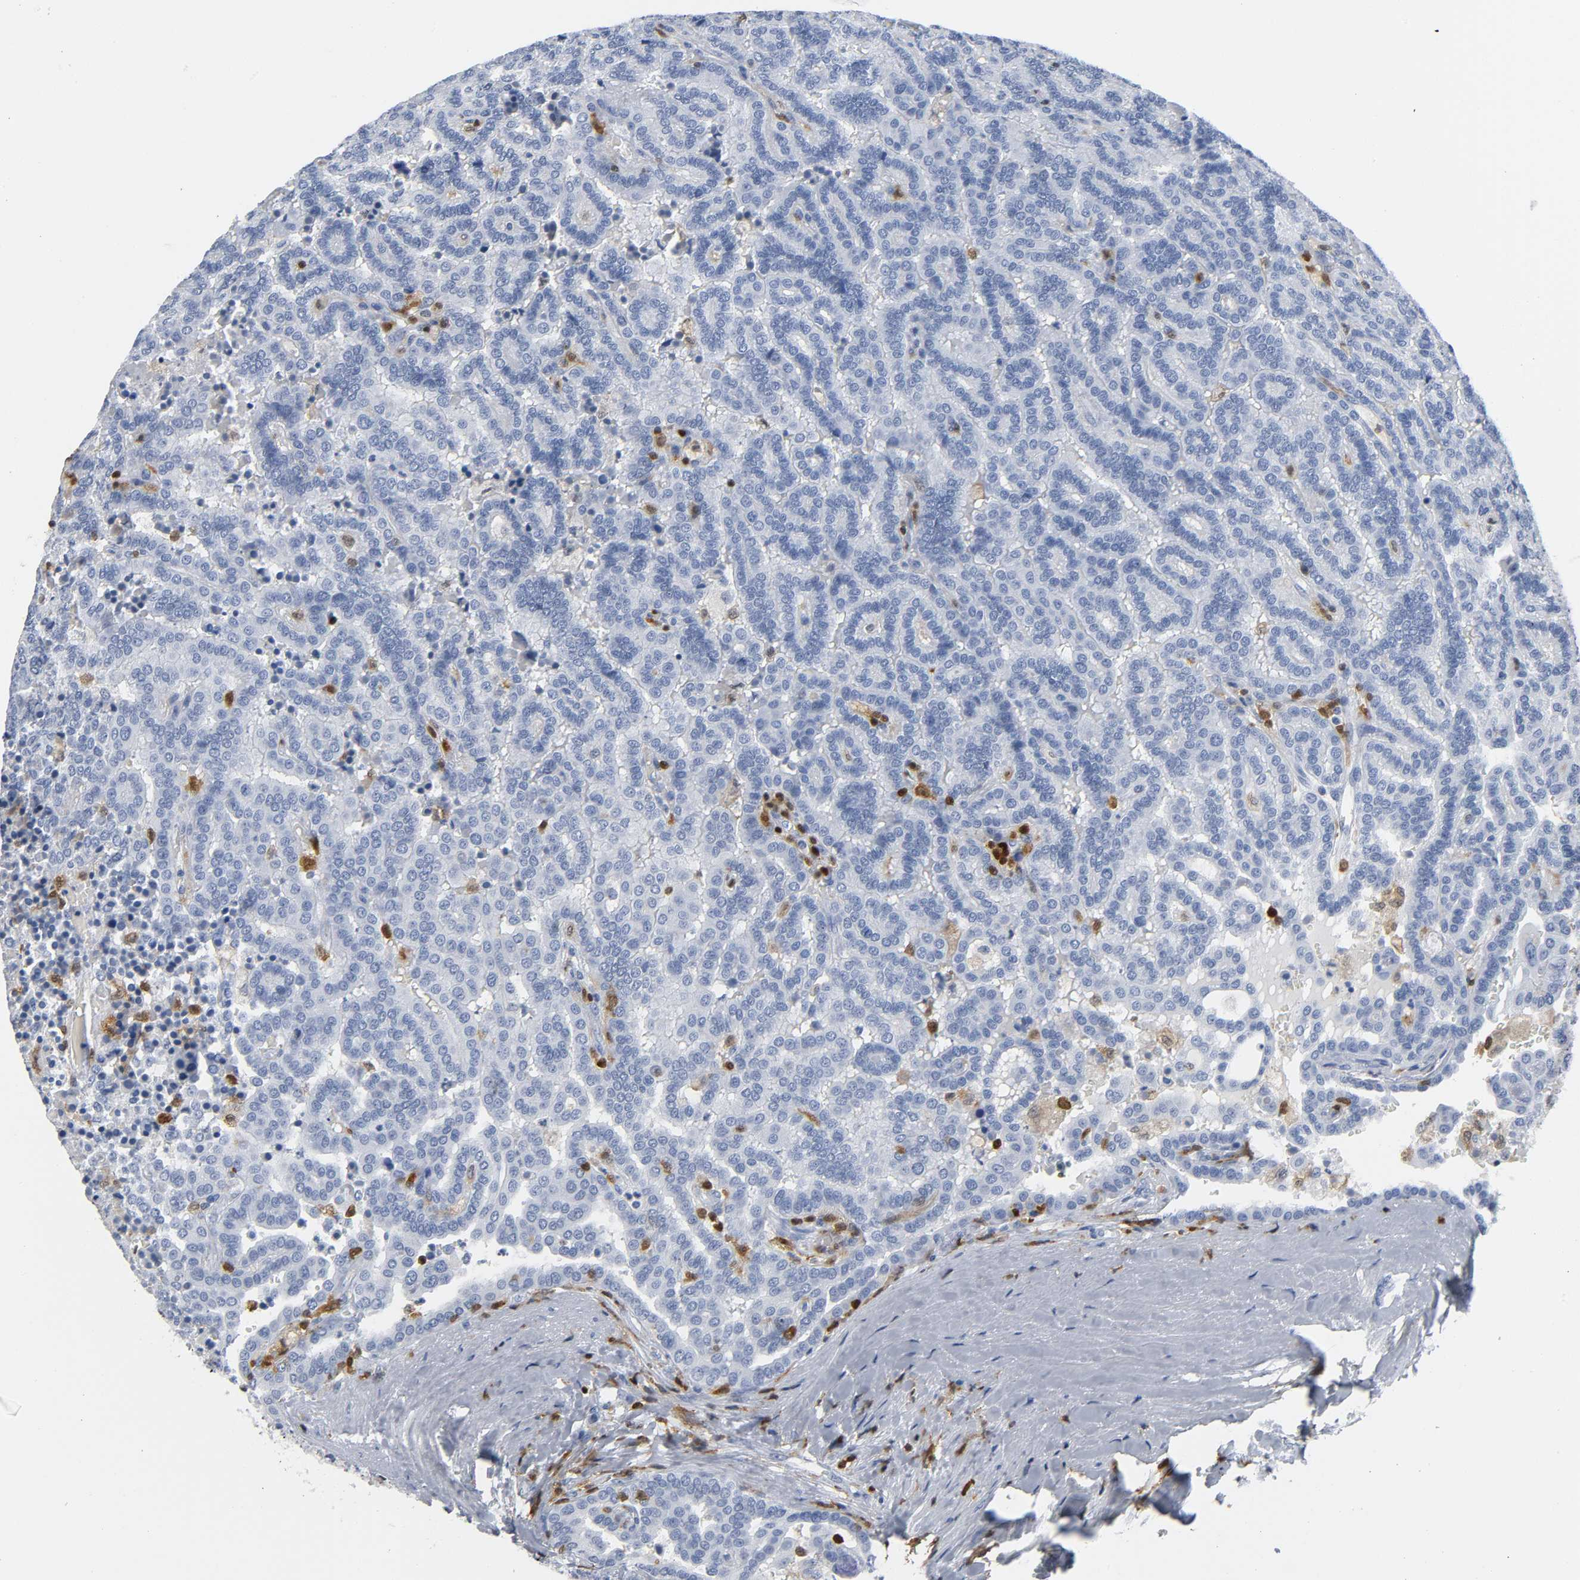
{"staining": {"intensity": "negative", "quantity": "none", "location": "none"}, "tissue": "renal cancer", "cell_type": "Tumor cells", "image_type": "cancer", "snomed": [{"axis": "morphology", "description": "Adenocarcinoma, NOS"}, {"axis": "topography", "description": "Kidney"}], "caption": "Immunohistochemical staining of renal adenocarcinoma displays no significant positivity in tumor cells. The staining is performed using DAB brown chromogen with nuclei counter-stained in using hematoxylin.", "gene": "DOK2", "patient": {"sex": "male", "age": 61}}